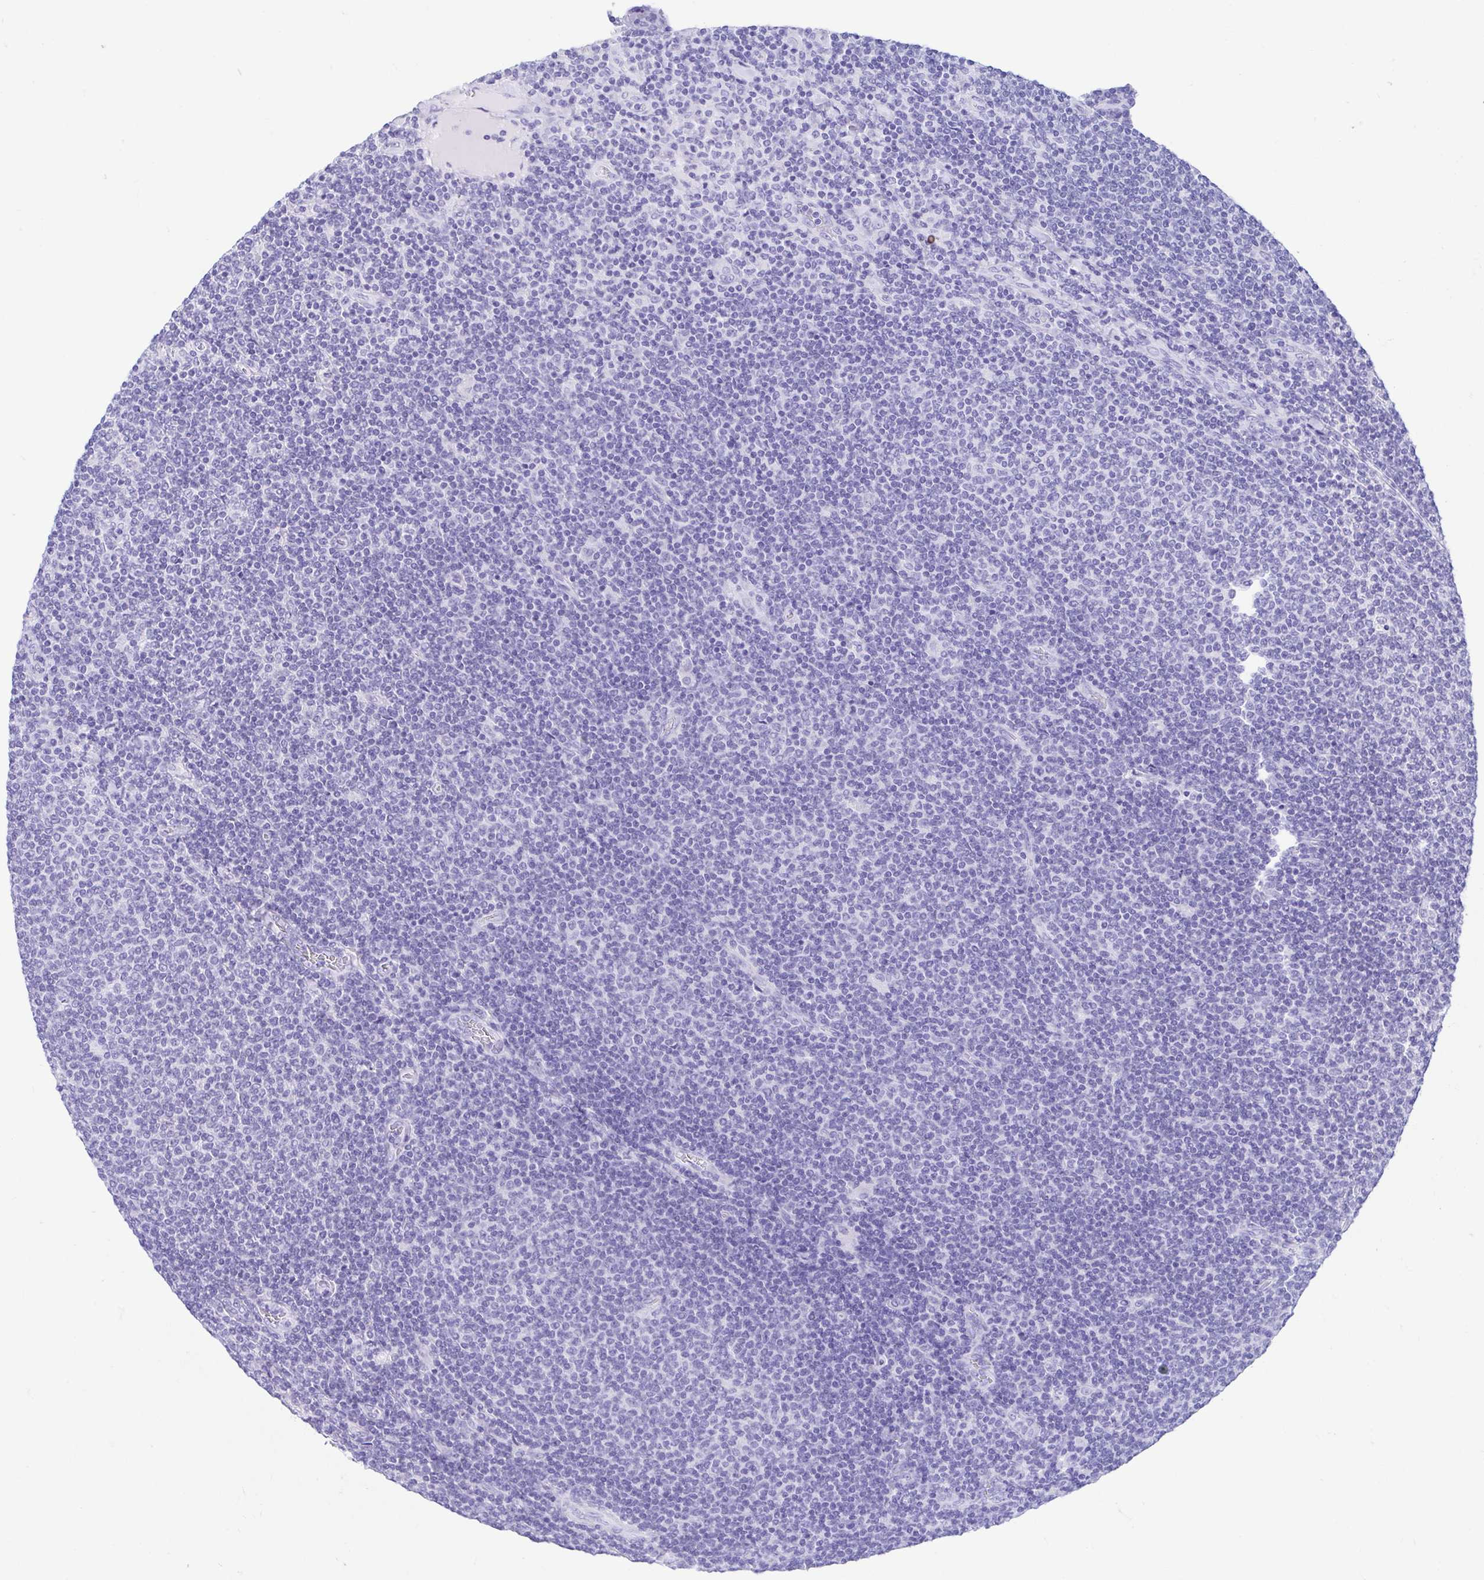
{"staining": {"intensity": "negative", "quantity": "none", "location": "none"}, "tissue": "lymphoma", "cell_type": "Tumor cells", "image_type": "cancer", "snomed": [{"axis": "morphology", "description": "Malignant lymphoma, non-Hodgkin's type, Low grade"}, {"axis": "topography", "description": "Lymph node"}], "caption": "Immunohistochemistry of lymphoma displays no staining in tumor cells.", "gene": "GKN1", "patient": {"sex": "male", "age": 52}}